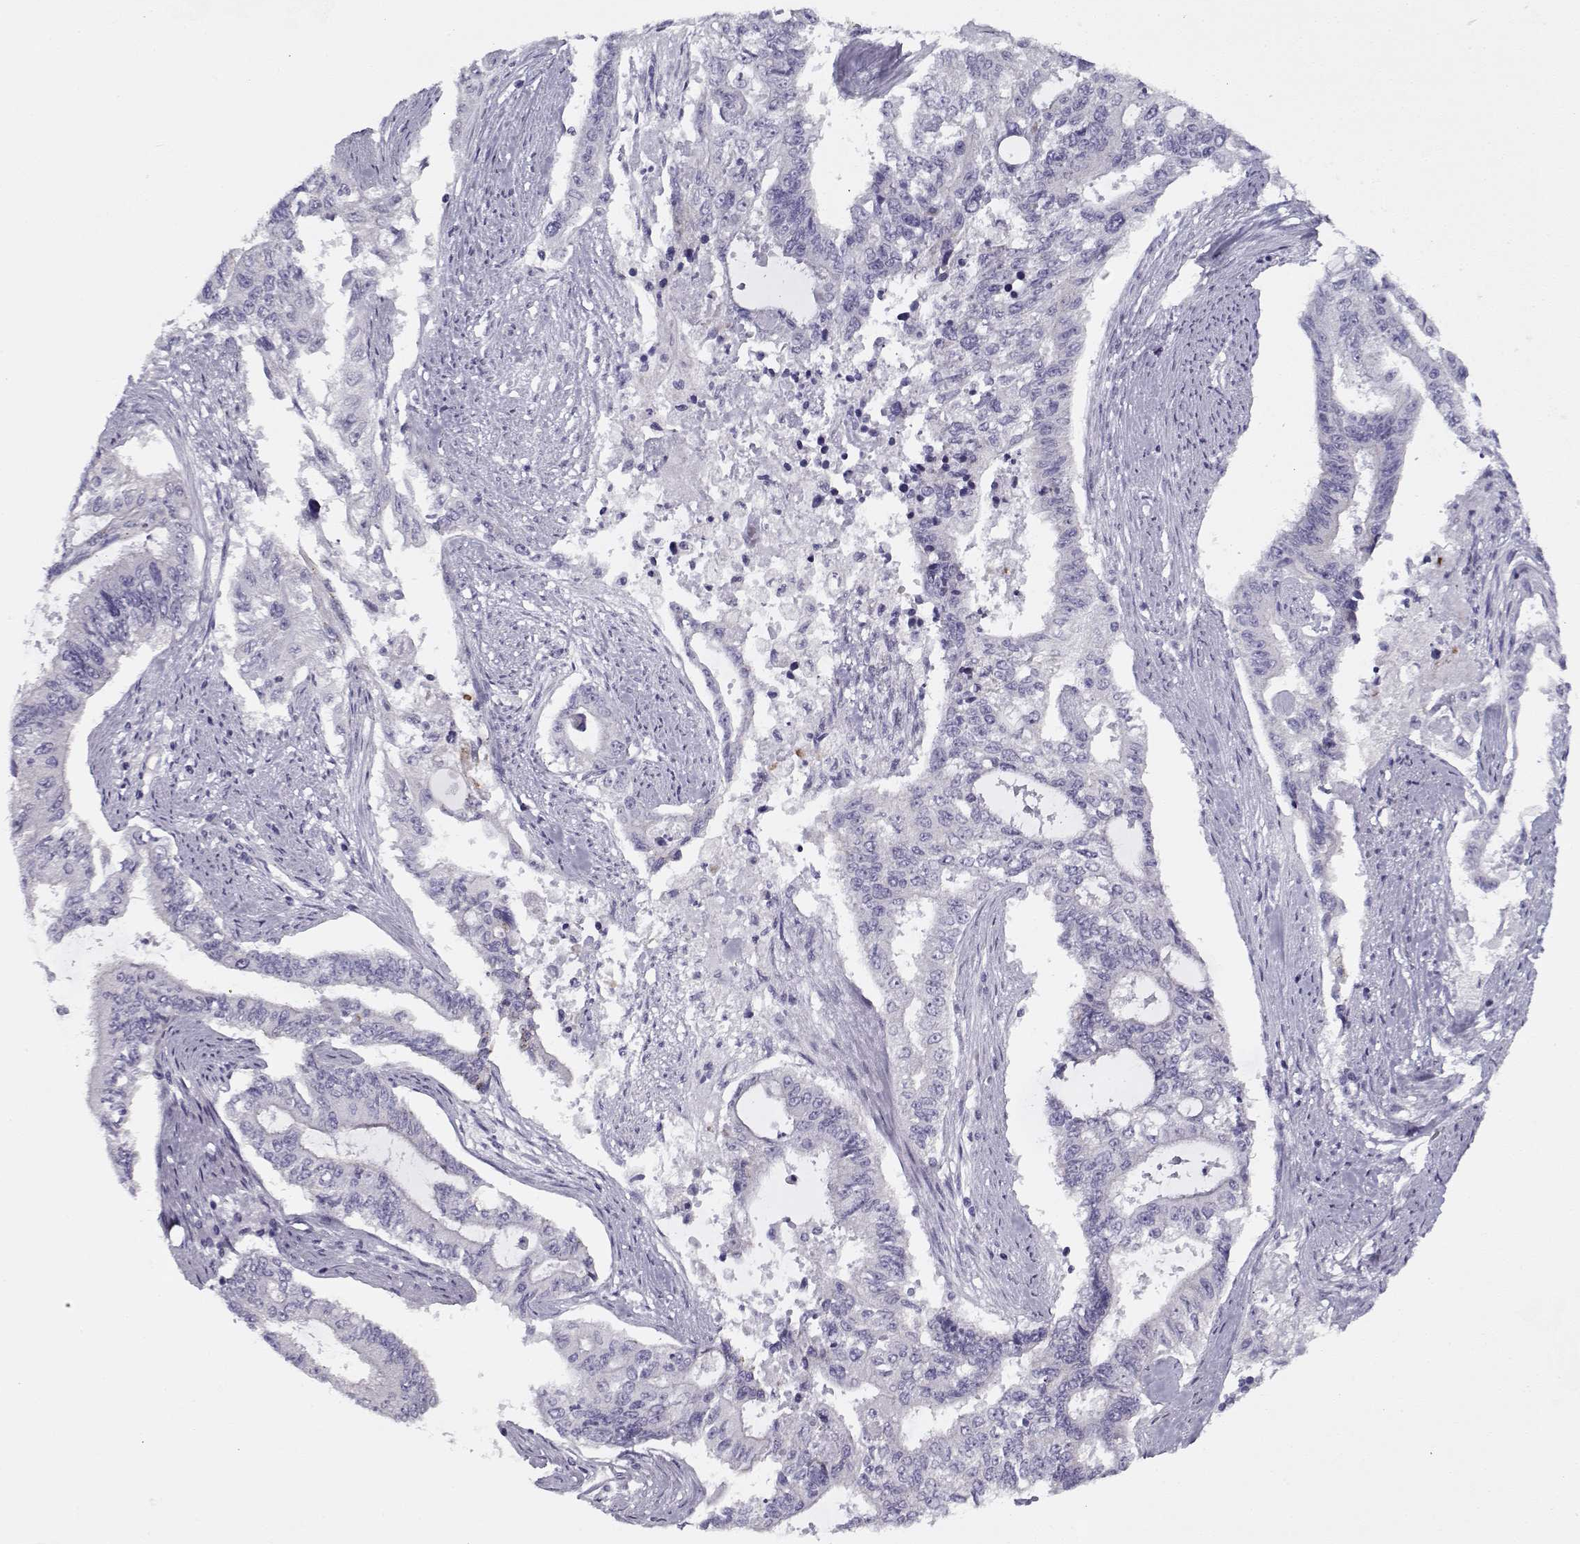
{"staining": {"intensity": "negative", "quantity": "none", "location": "none"}, "tissue": "endometrial cancer", "cell_type": "Tumor cells", "image_type": "cancer", "snomed": [{"axis": "morphology", "description": "Adenocarcinoma, NOS"}, {"axis": "topography", "description": "Uterus"}], "caption": "Immunohistochemistry (IHC) of endometrial cancer shows no expression in tumor cells.", "gene": "PP2D1", "patient": {"sex": "female", "age": 59}}